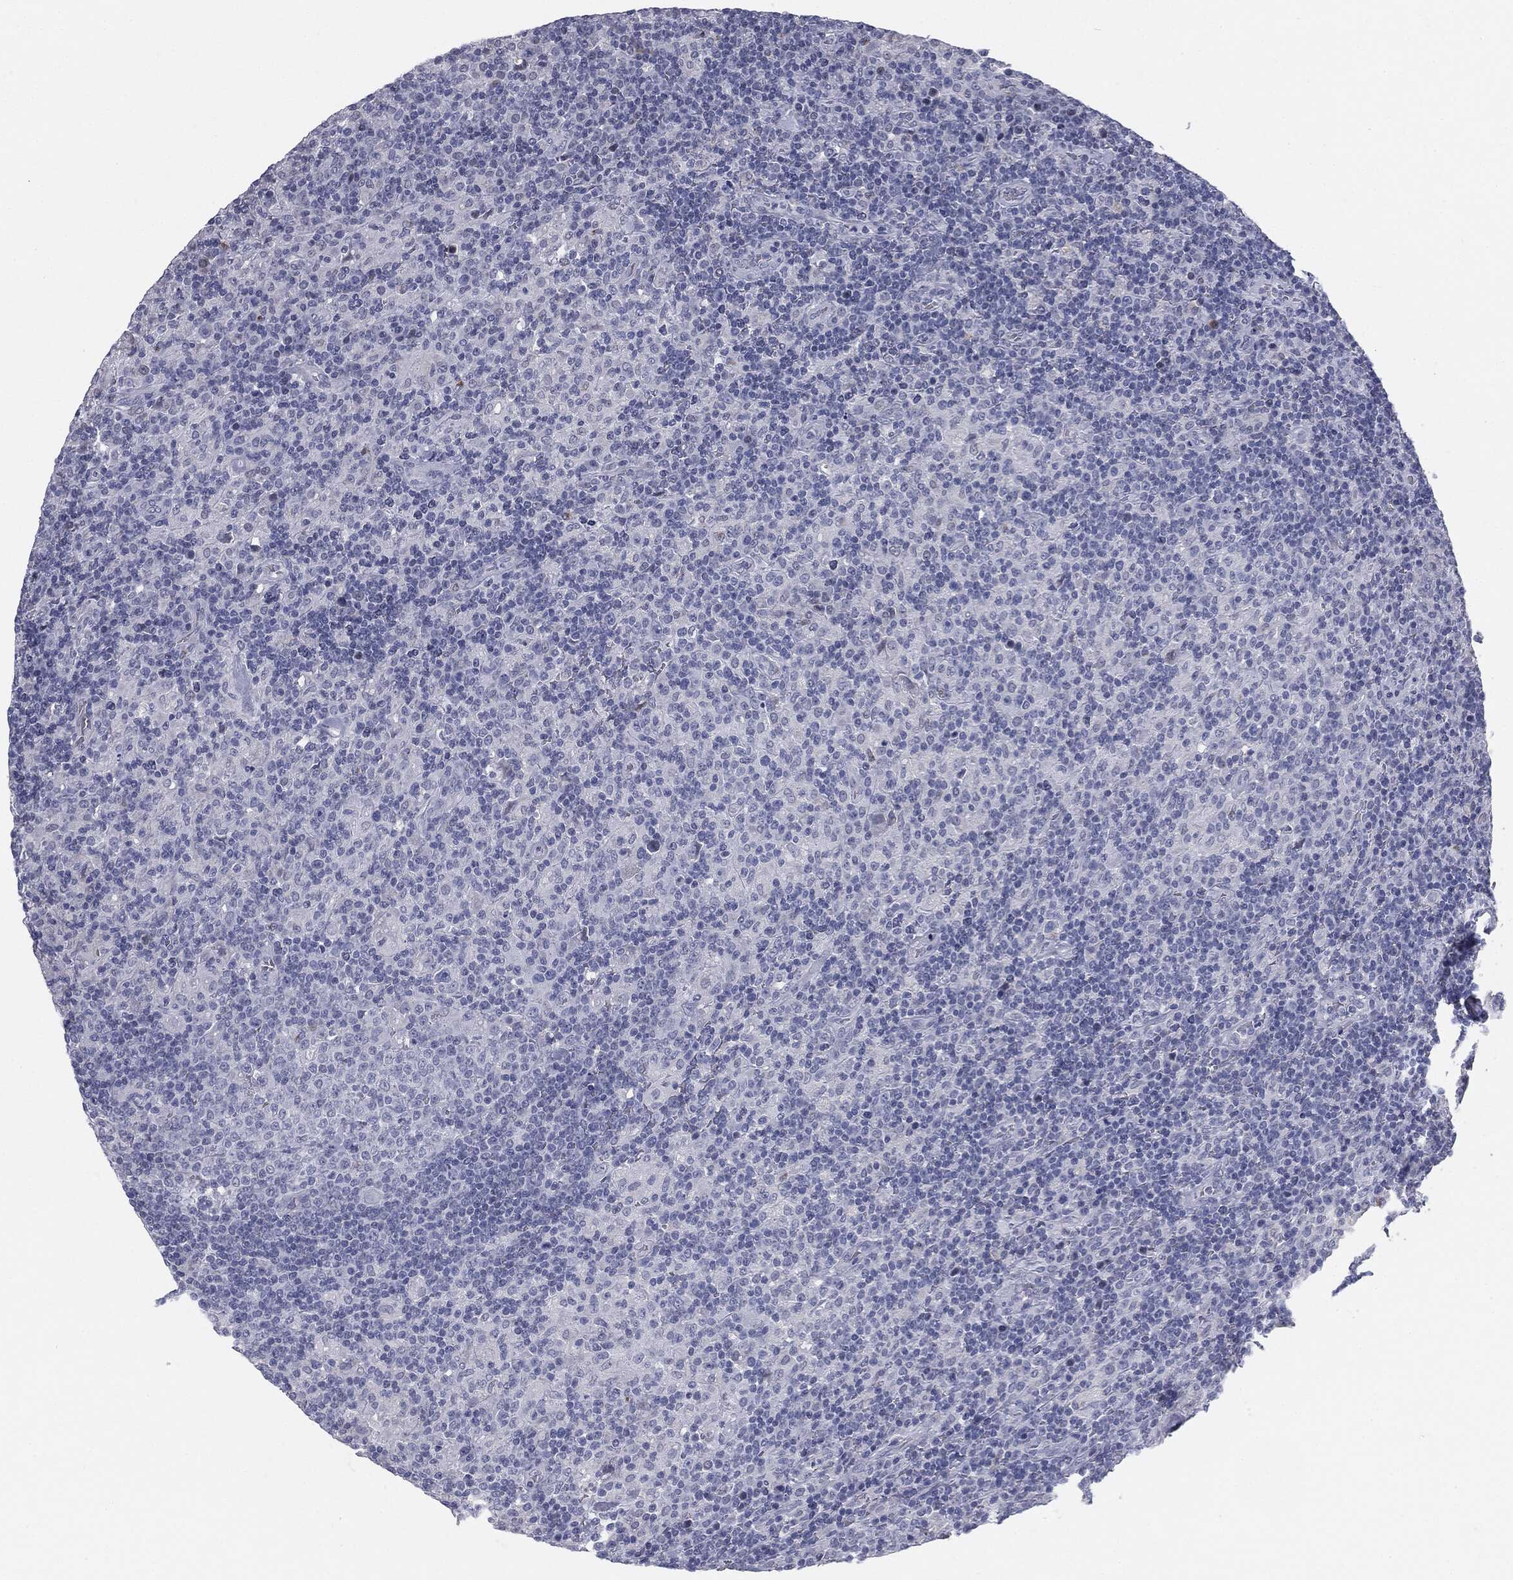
{"staining": {"intensity": "negative", "quantity": "none", "location": "none"}, "tissue": "lymphoma", "cell_type": "Tumor cells", "image_type": "cancer", "snomed": [{"axis": "morphology", "description": "Hodgkin's disease, NOS"}, {"axis": "topography", "description": "Lymph node"}], "caption": "High power microscopy histopathology image of an IHC micrograph of lymphoma, revealing no significant positivity in tumor cells. (DAB immunohistochemistry with hematoxylin counter stain).", "gene": "TPO", "patient": {"sex": "male", "age": 70}}